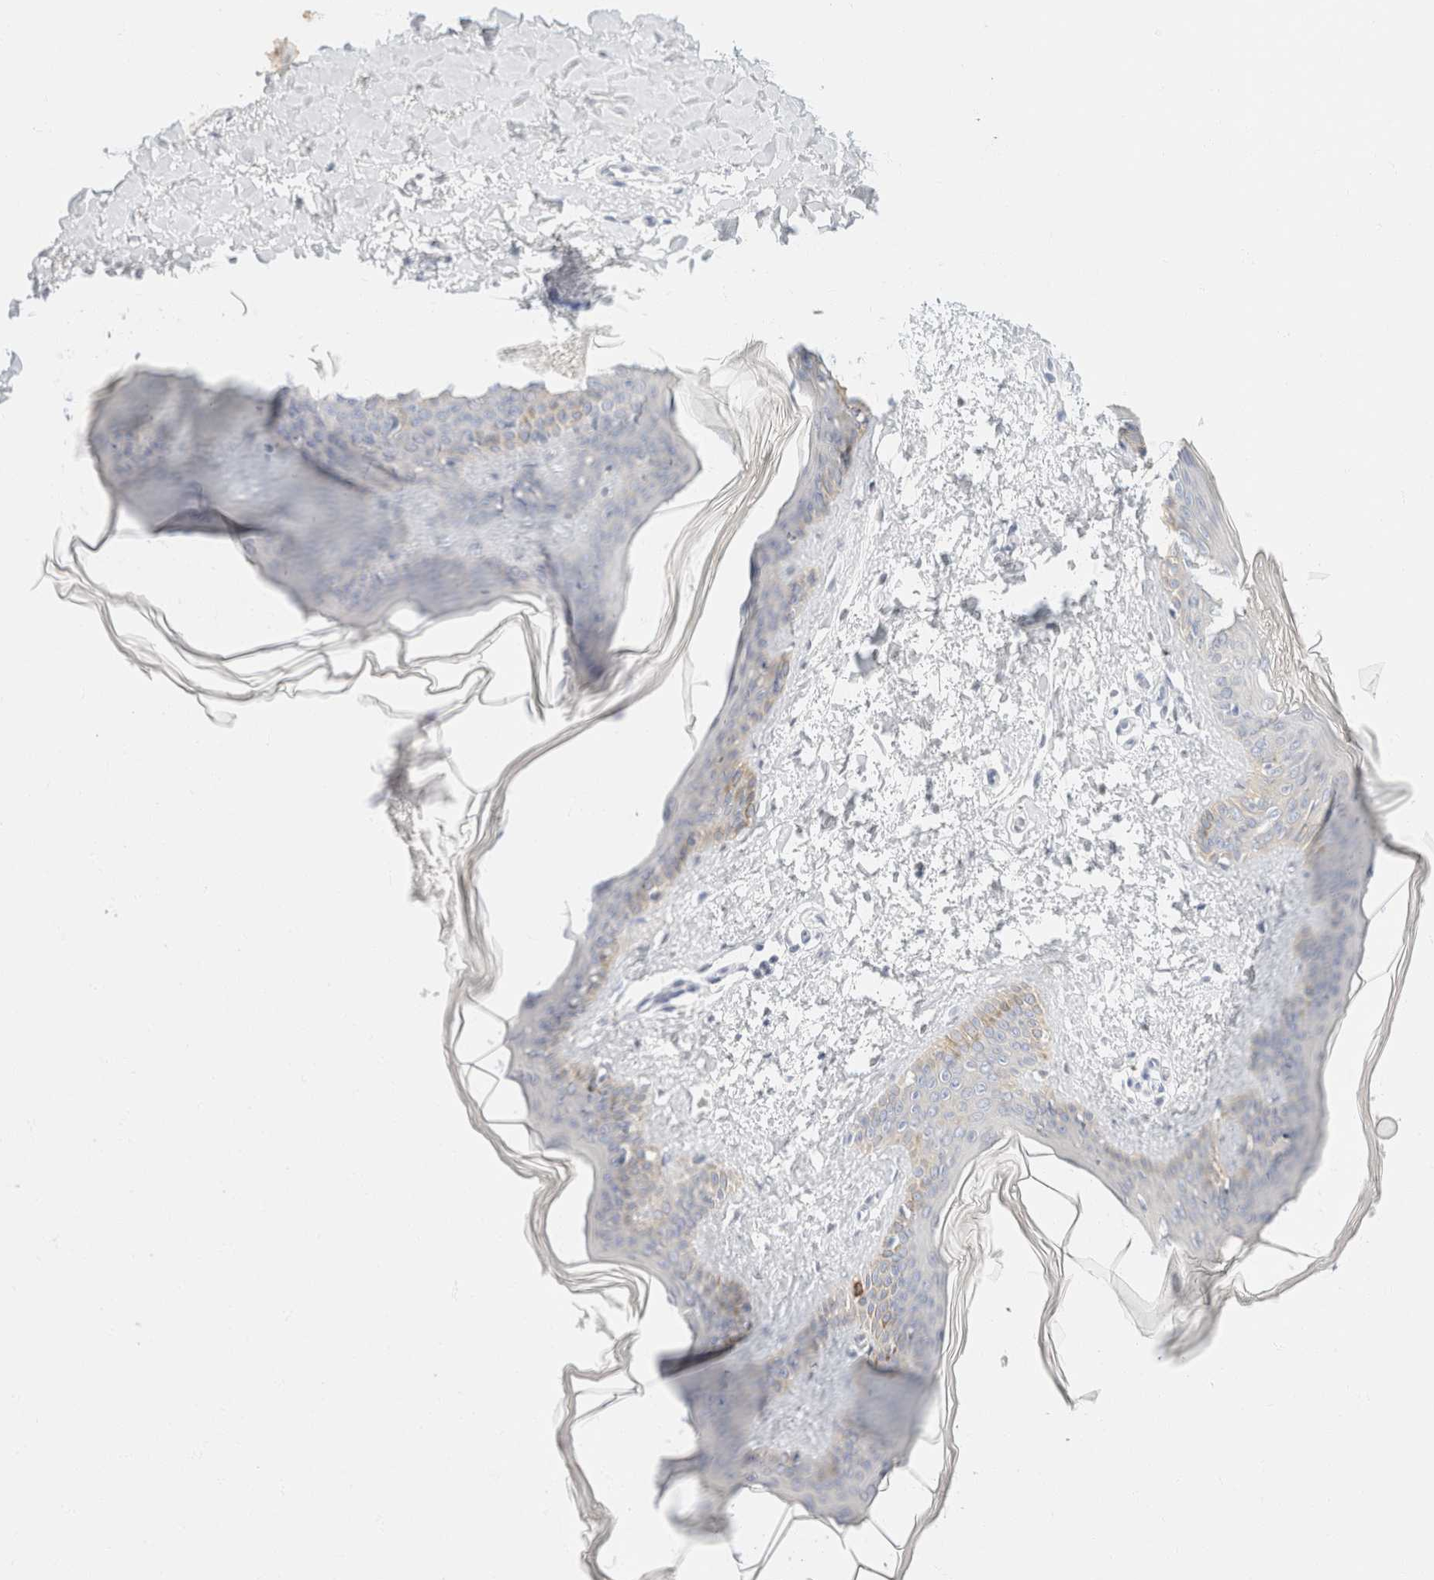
{"staining": {"intensity": "negative", "quantity": "none", "location": "none"}, "tissue": "skin", "cell_type": "Fibroblasts", "image_type": "normal", "snomed": [{"axis": "morphology", "description": "Normal tissue, NOS"}, {"axis": "topography", "description": "Skin"}], "caption": "Fibroblasts show no significant positivity in benign skin. (Stains: DAB (3,3'-diaminobenzidine) immunohistochemistry with hematoxylin counter stain, Microscopy: brightfield microscopy at high magnification).", "gene": "KRT20", "patient": {"sex": "female", "age": 17}}